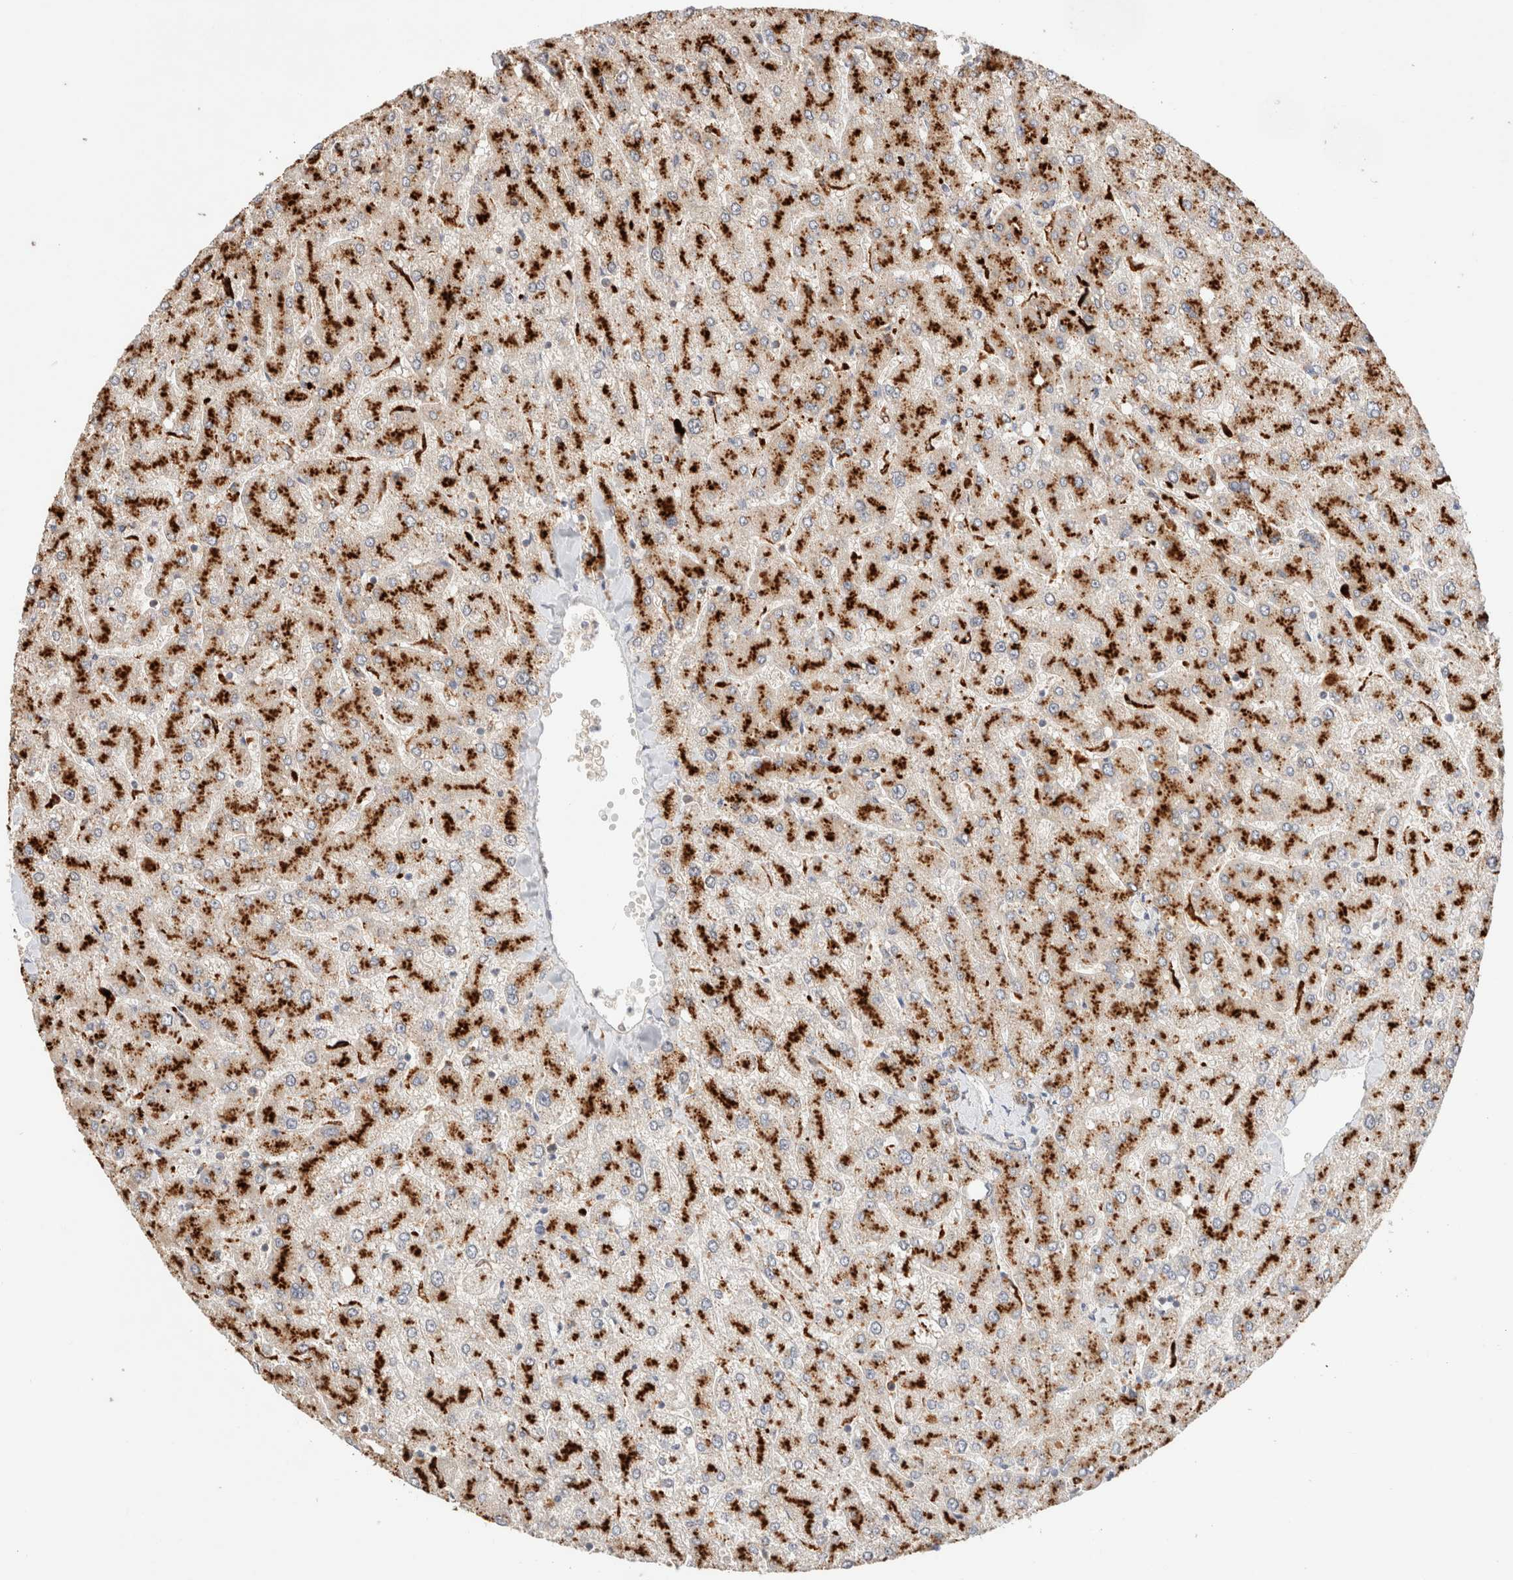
{"staining": {"intensity": "moderate", "quantity": ">75%", "location": "cytoplasmic/membranous"}, "tissue": "liver", "cell_type": "Cholangiocytes", "image_type": "normal", "snomed": [{"axis": "morphology", "description": "Normal tissue, NOS"}, {"axis": "topography", "description": "Liver"}], "caption": "Liver stained with DAB immunohistochemistry (IHC) demonstrates medium levels of moderate cytoplasmic/membranous positivity in approximately >75% of cholangiocytes. Nuclei are stained in blue.", "gene": "RABEPK", "patient": {"sex": "male", "age": 55}}